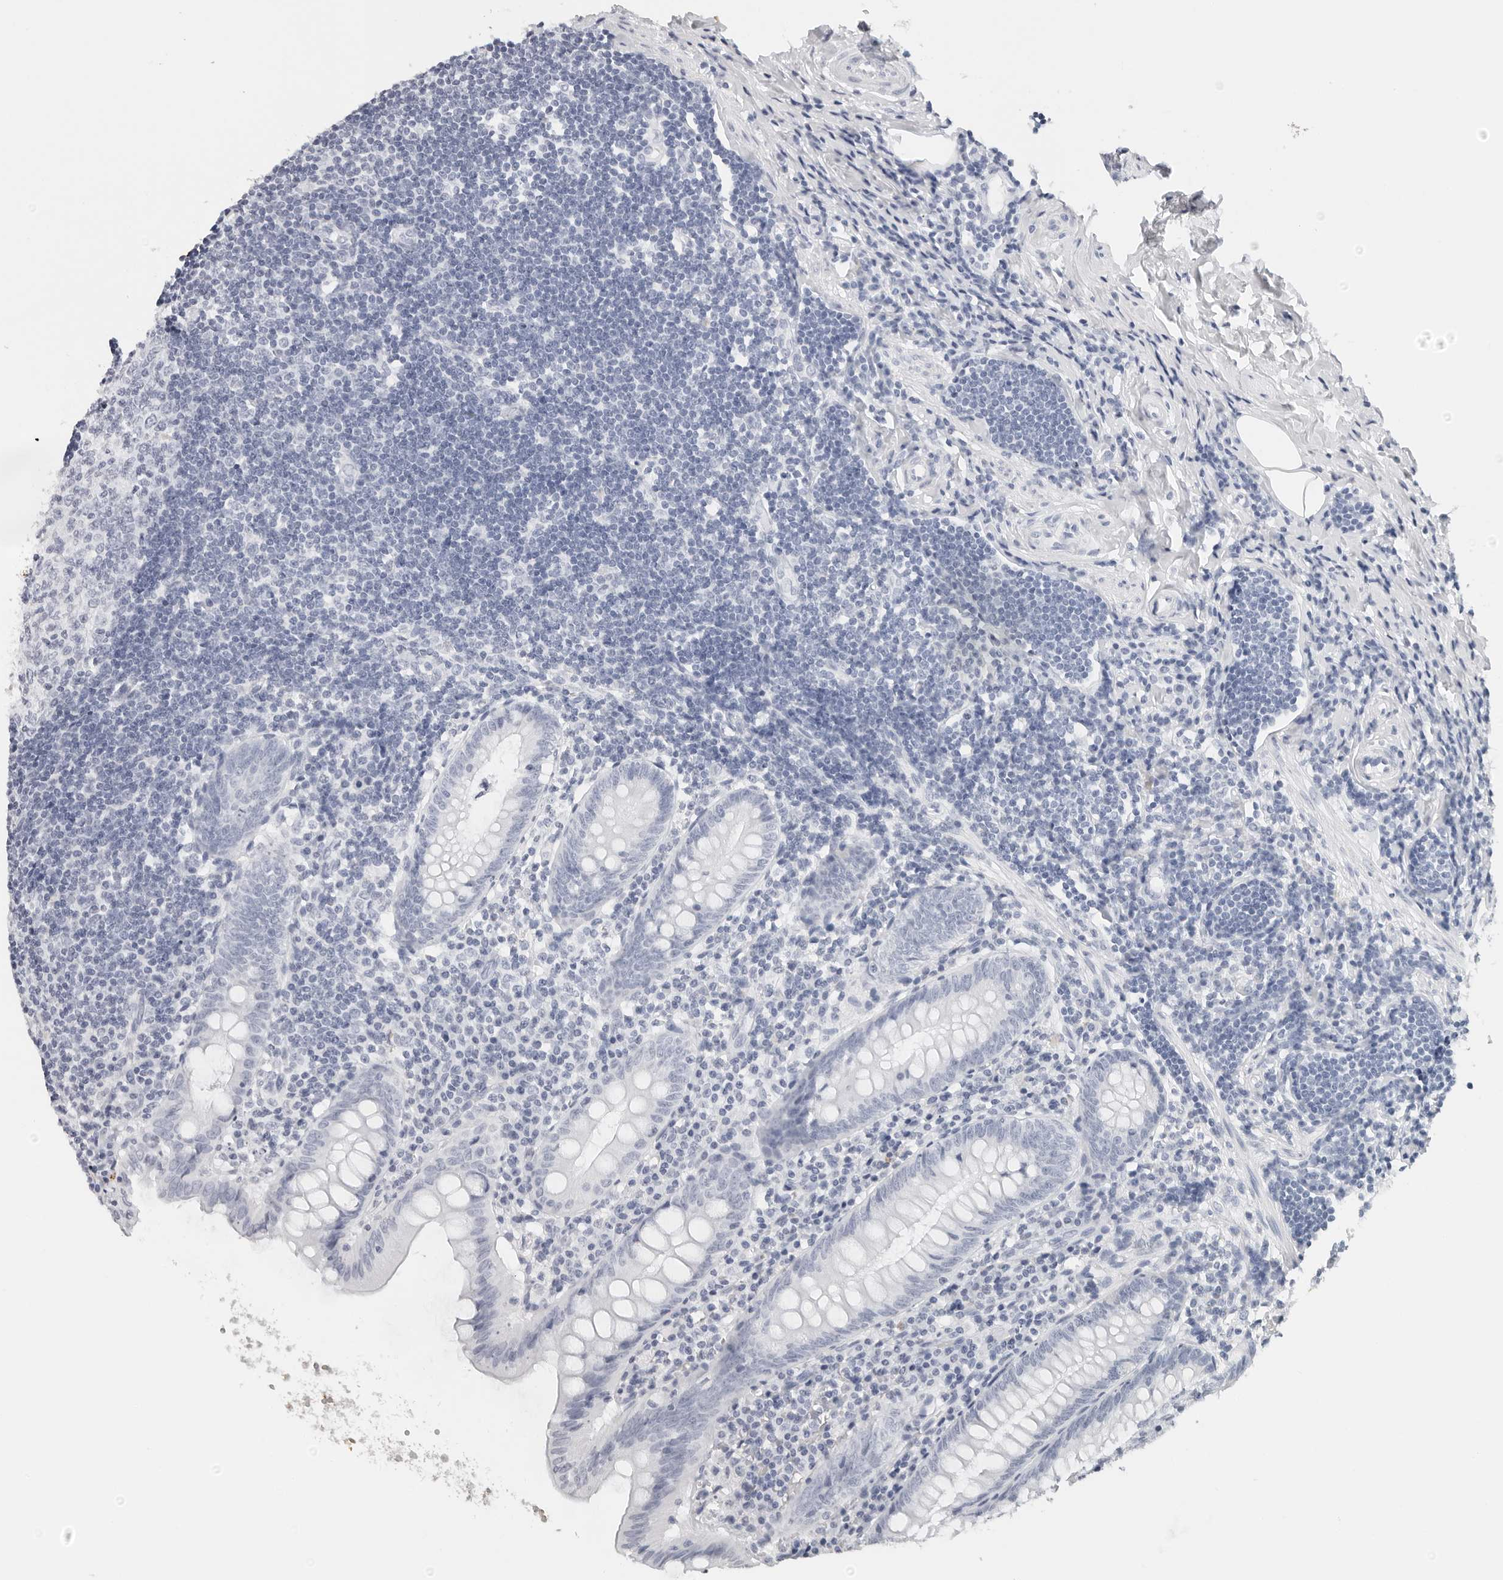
{"staining": {"intensity": "negative", "quantity": "none", "location": "none"}, "tissue": "appendix", "cell_type": "Glandular cells", "image_type": "normal", "snomed": [{"axis": "morphology", "description": "Normal tissue, NOS"}, {"axis": "topography", "description": "Appendix"}], "caption": "High power microscopy histopathology image of an immunohistochemistry (IHC) micrograph of normal appendix, revealing no significant positivity in glandular cells. (DAB (3,3'-diaminobenzidine) IHC, high magnification).", "gene": "CST1", "patient": {"sex": "female", "age": 54}}